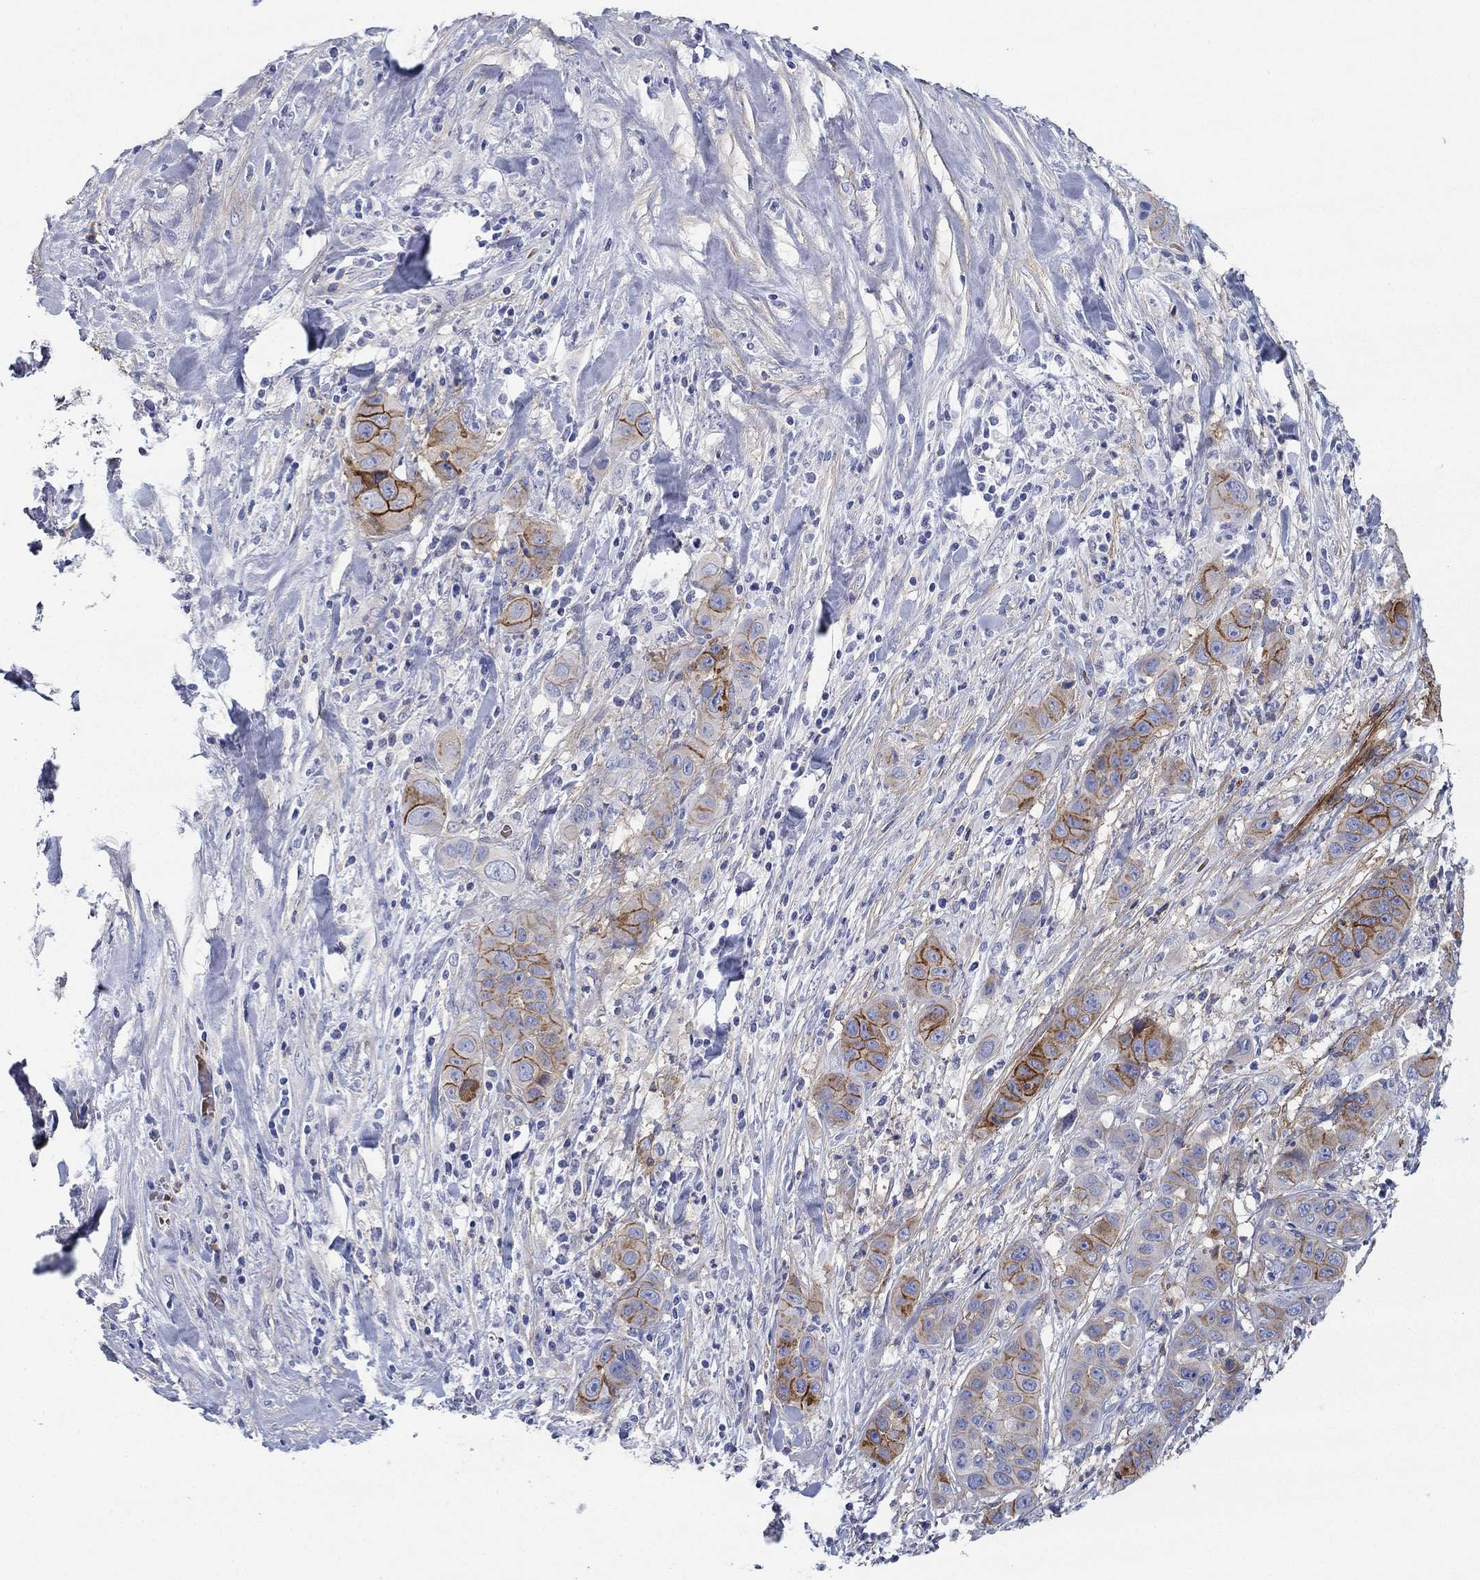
{"staining": {"intensity": "strong", "quantity": "<25%", "location": "cytoplasmic/membranous"}, "tissue": "liver cancer", "cell_type": "Tumor cells", "image_type": "cancer", "snomed": [{"axis": "morphology", "description": "Cholangiocarcinoma"}, {"axis": "topography", "description": "Liver"}], "caption": "Immunohistochemistry (IHC) of human liver cancer exhibits medium levels of strong cytoplasmic/membranous expression in approximately <25% of tumor cells.", "gene": "GPC1", "patient": {"sex": "female", "age": 52}}